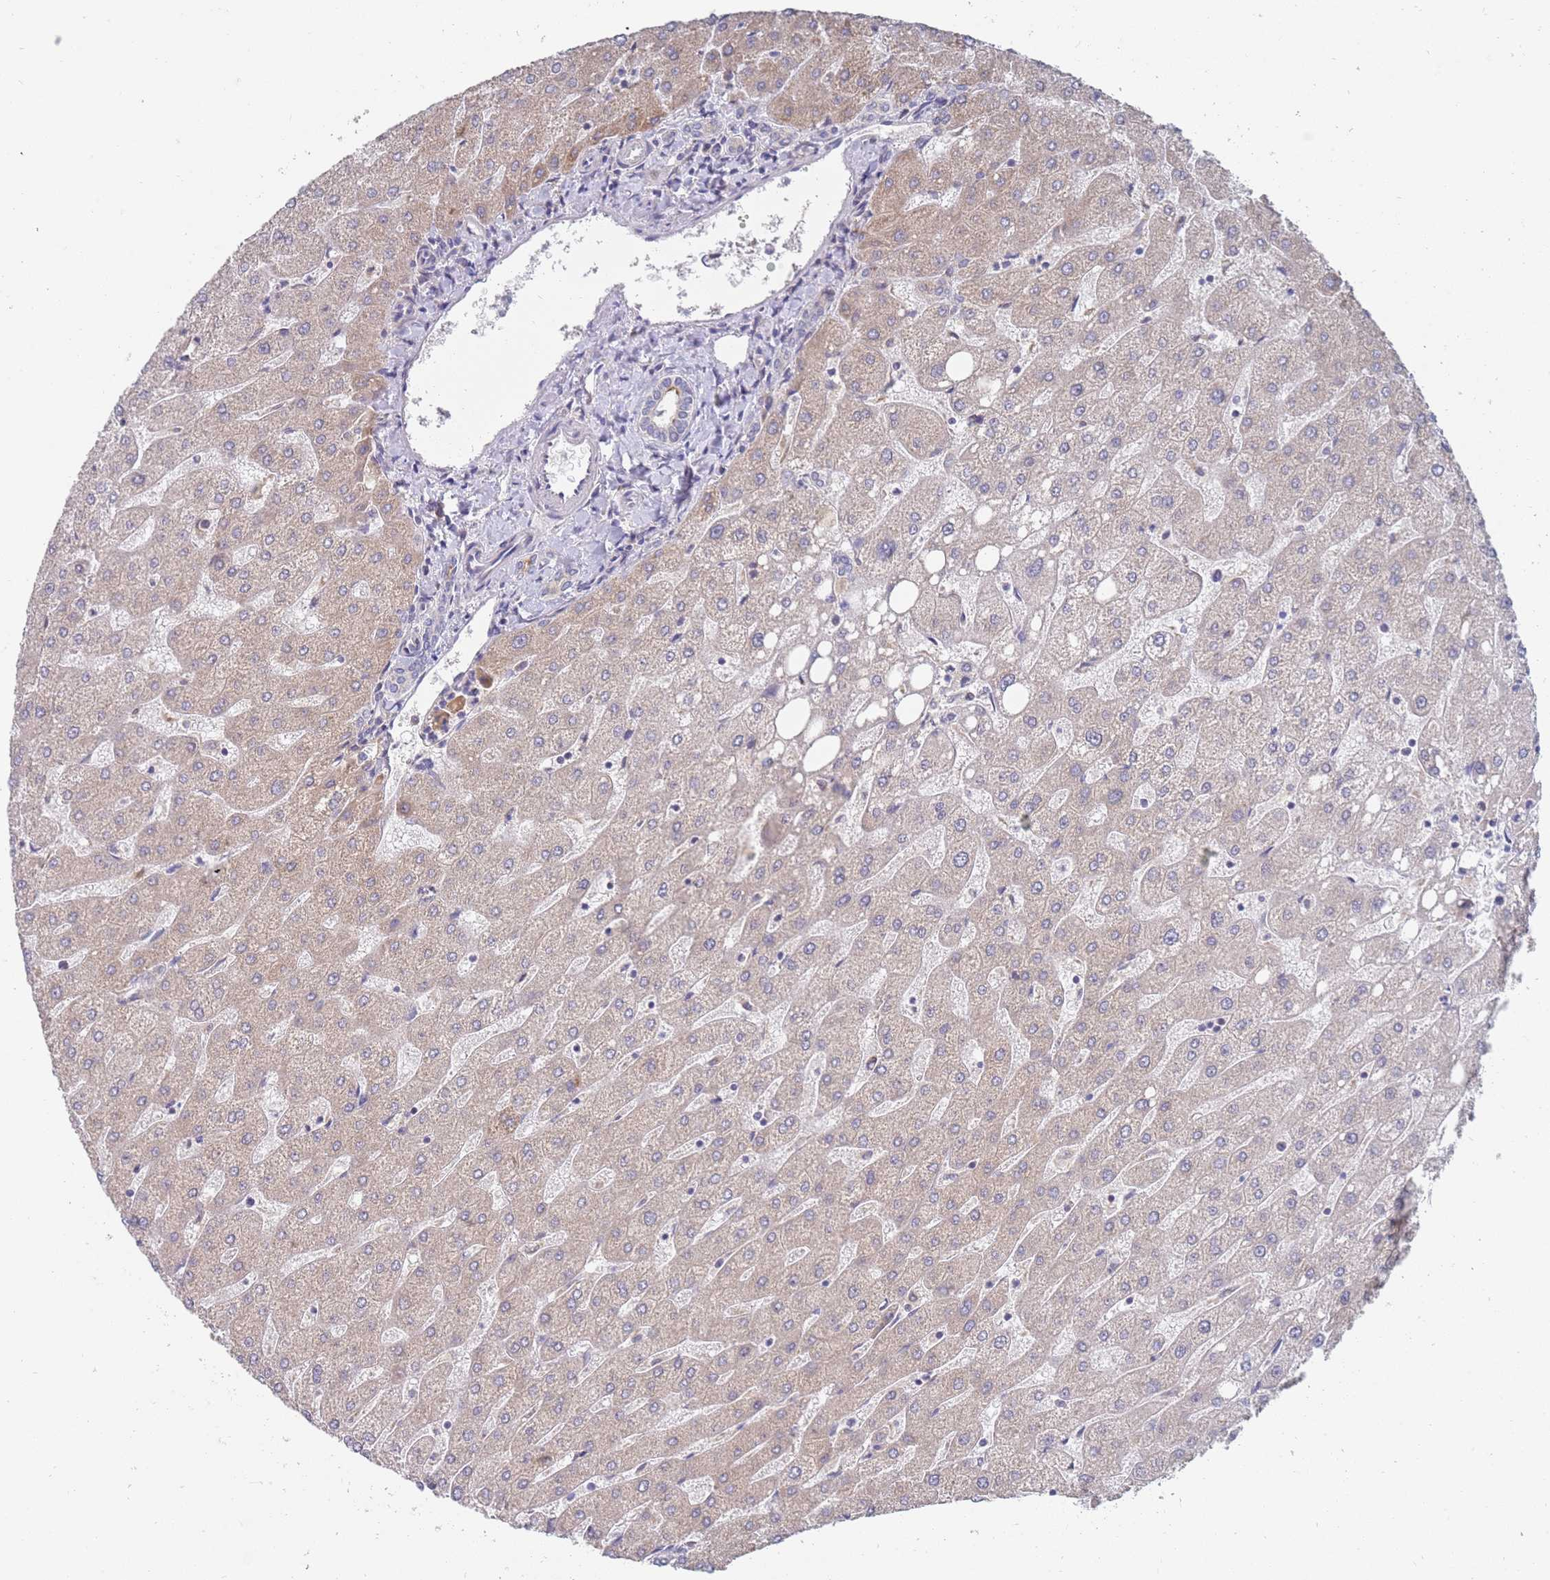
{"staining": {"intensity": "negative", "quantity": "none", "location": "none"}, "tissue": "liver", "cell_type": "Cholangiocytes", "image_type": "normal", "snomed": [{"axis": "morphology", "description": "Normal tissue, NOS"}, {"axis": "topography", "description": "Liver"}], "caption": "The photomicrograph demonstrates no significant expression in cholangiocytes of liver. (Brightfield microscopy of DAB (3,3'-diaminobenzidine) immunohistochemistry (IHC) at high magnification).", "gene": "VRK2", "patient": {"sex": "male", "age": 67}}